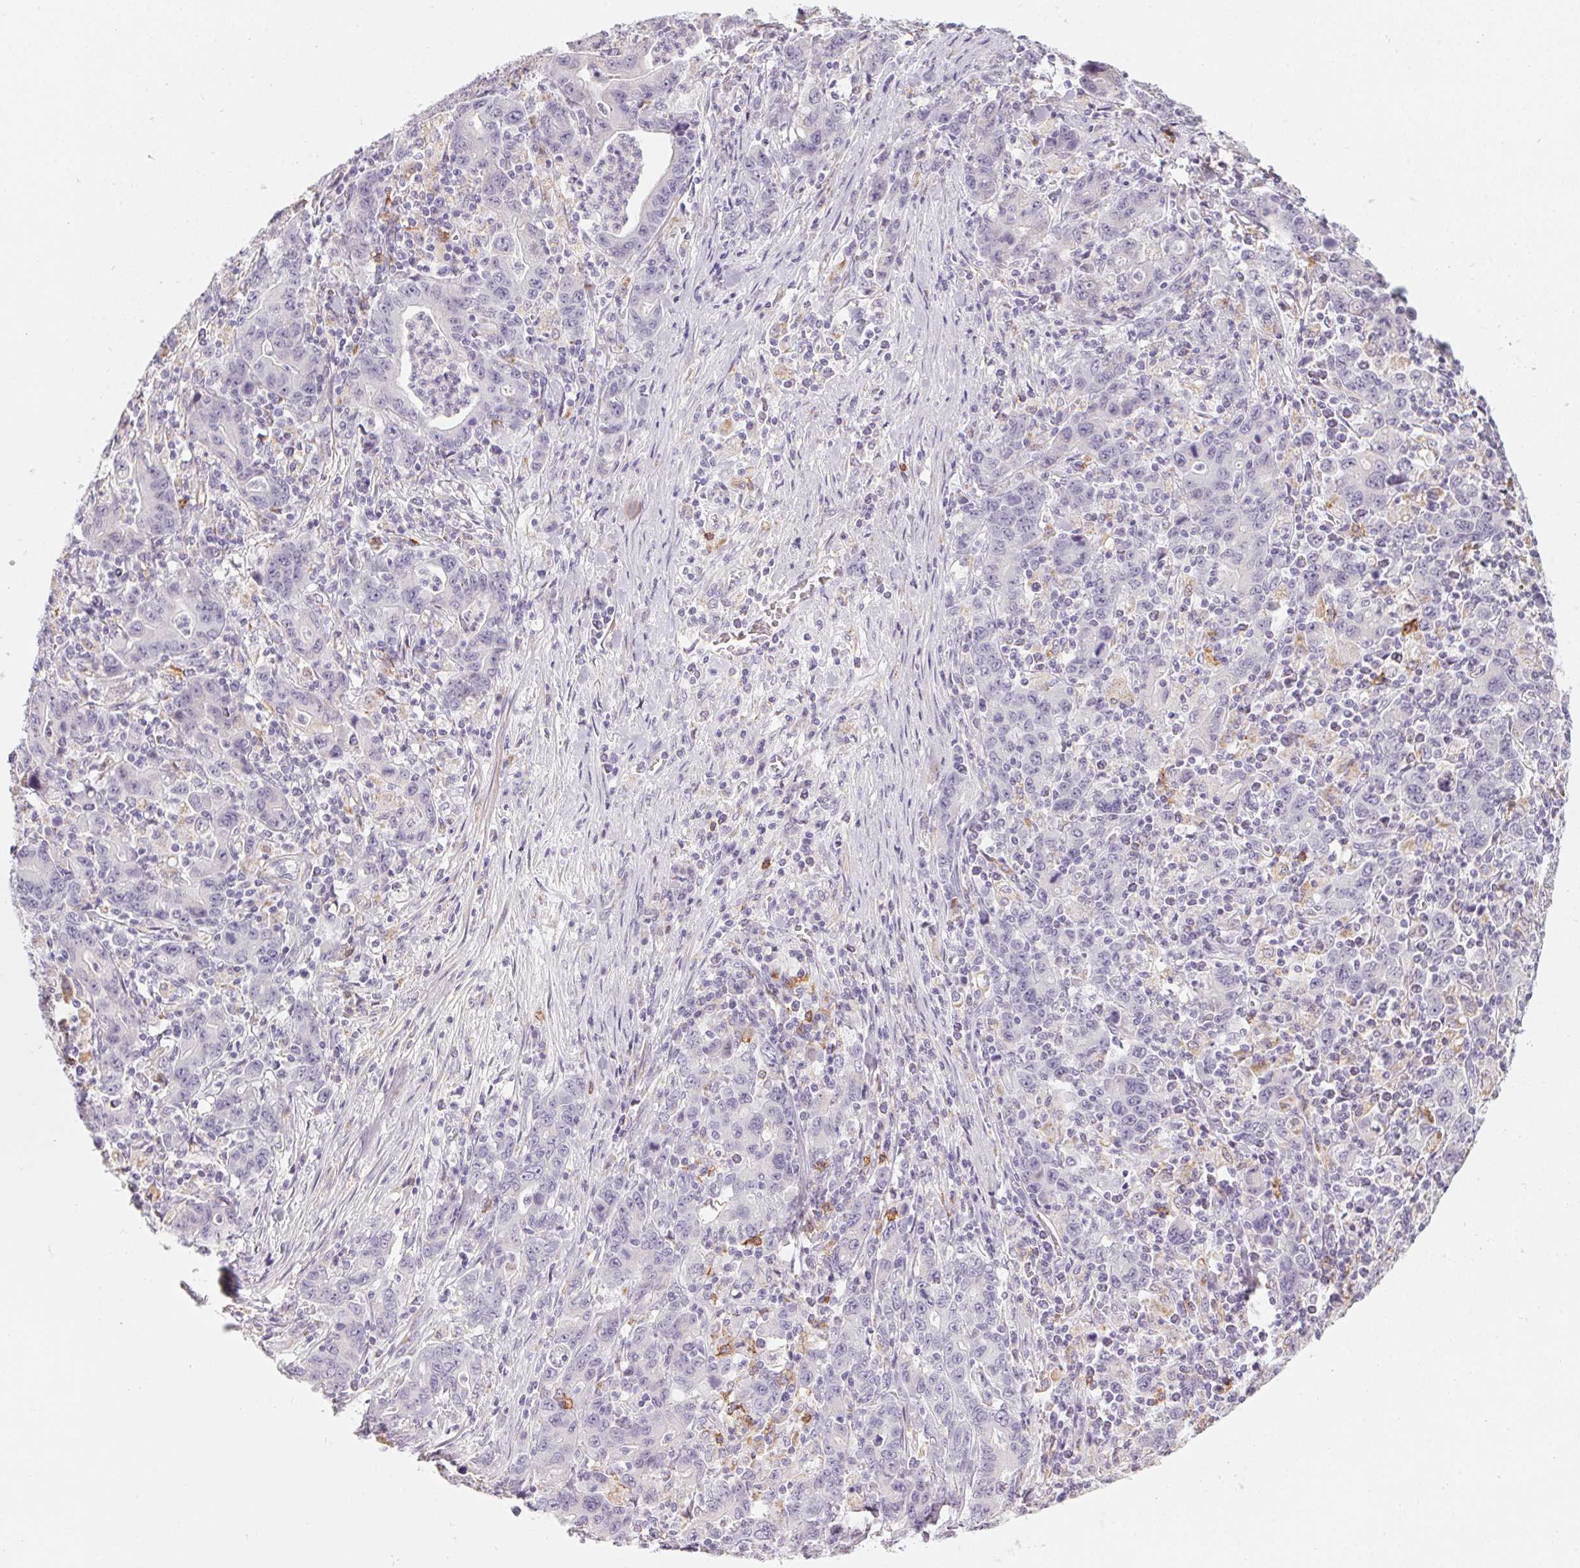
{"staining": {"intensity": "negative", "quantity": "none", "location": "none"}, "tissue": "stomach cancer", "cell_type": "Tumor cells", "image_type": "cancer", "snomed": [{"axis": "morphology", "description": "Adenocarcinoma, NOS"}, {"axis": "topography", "description": "Stomach, upper"}], "caption": "Tumor cells show no significant staining in adenocarcinoma (stomach).", "gene": "PRPH", "patient": {"sex": "male", "age": 69}}